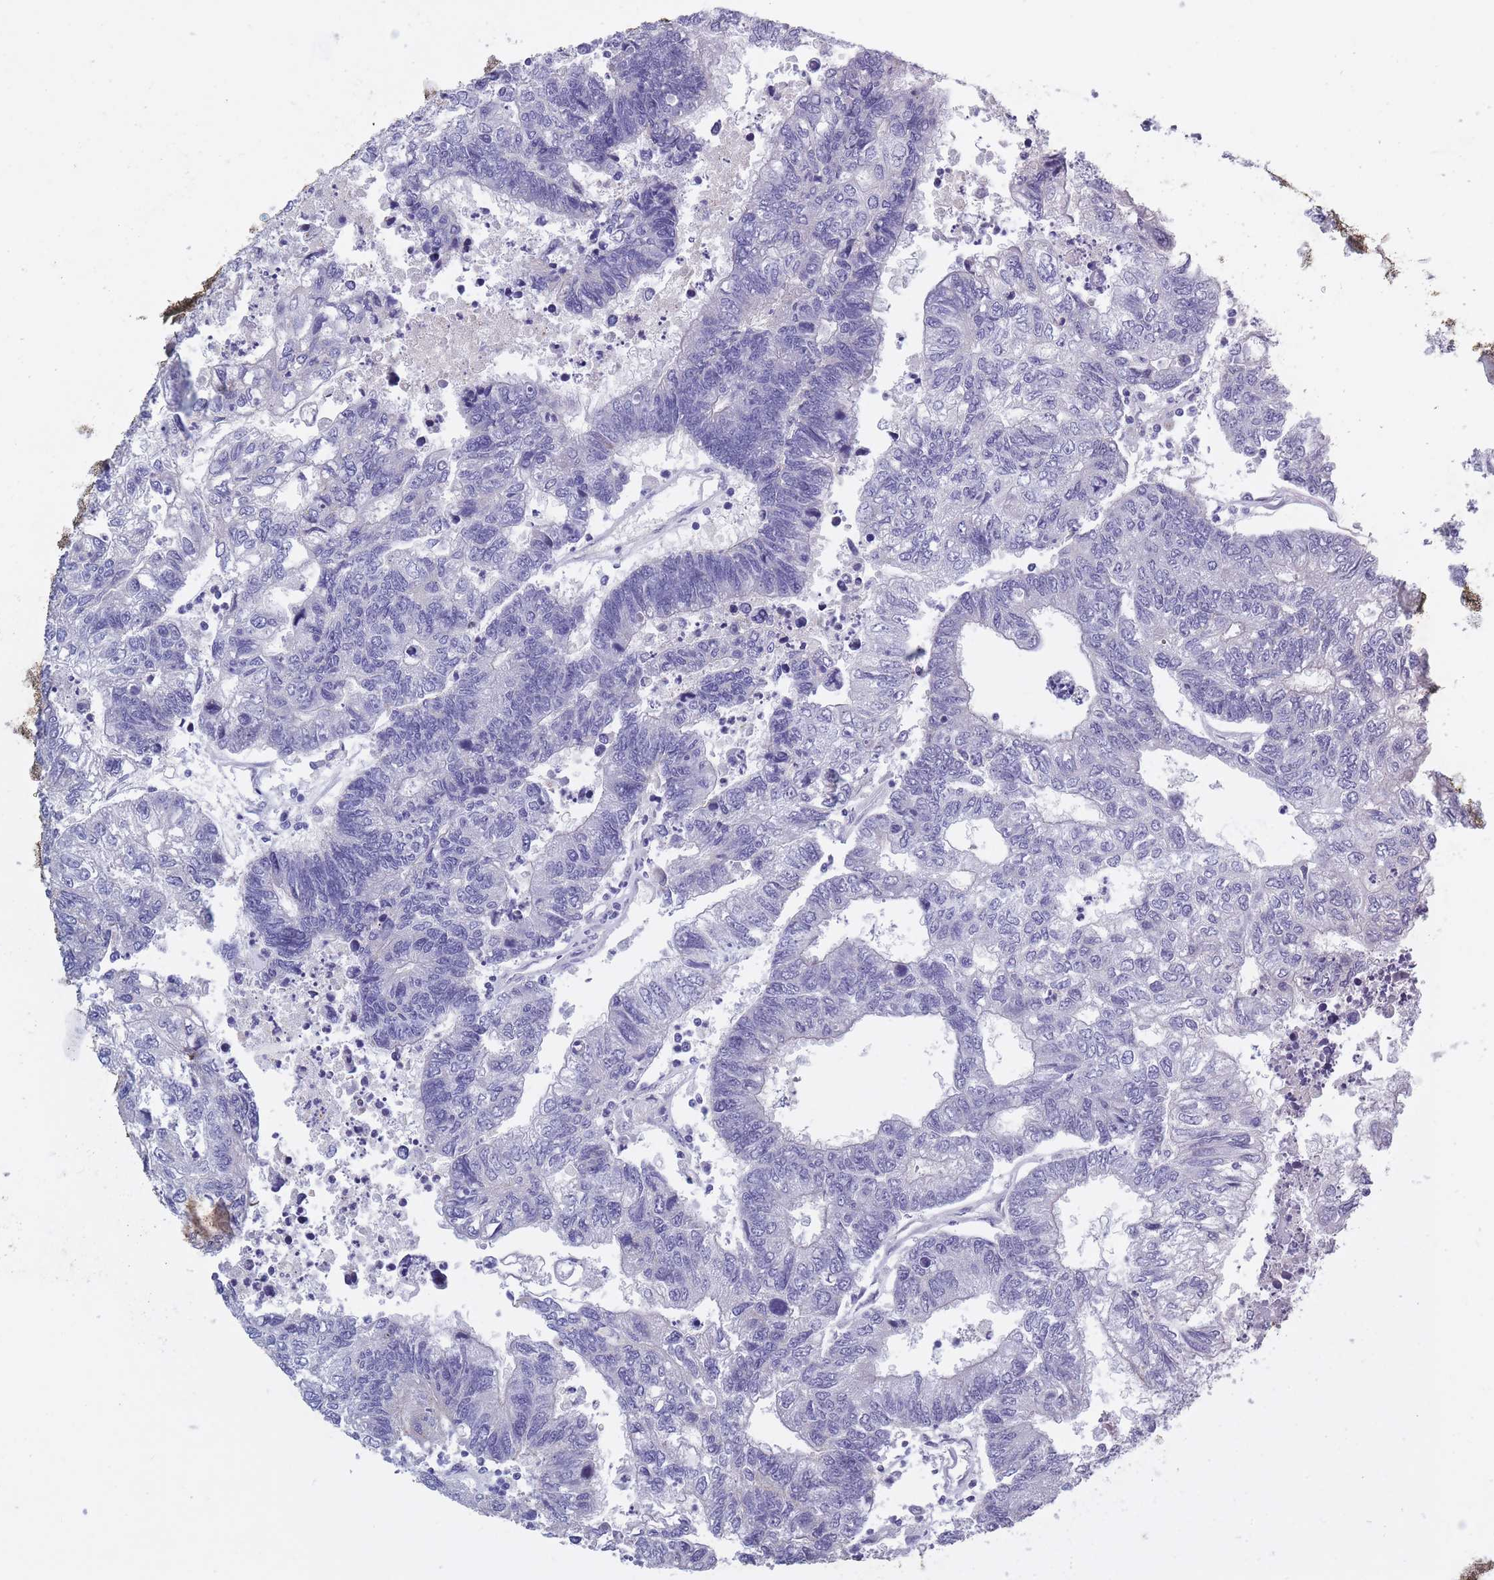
{"staining": {"intensity": "negative", "quantity": "none", "location": "none"}, "tissue": "colorectal cancer", "cell_type": "Tumor cells", "image_type": "cancer", "snomed": [{"axis": "morphology", "description": "Adenocarcinoma, NOS"}, {"axis": "topography", "description": "Colon"}], "caption": "DAB (3,3'-diaminobenzidine) immunohistochemical staining of colorectal cancer (adenocarcinoma) shows no significant staining in tumor cells. (Immunohistochemistry, brightfield microscopy, high magnification).", "gene": "OR4C5", "patient": {"sex": "female", "age": 48}}